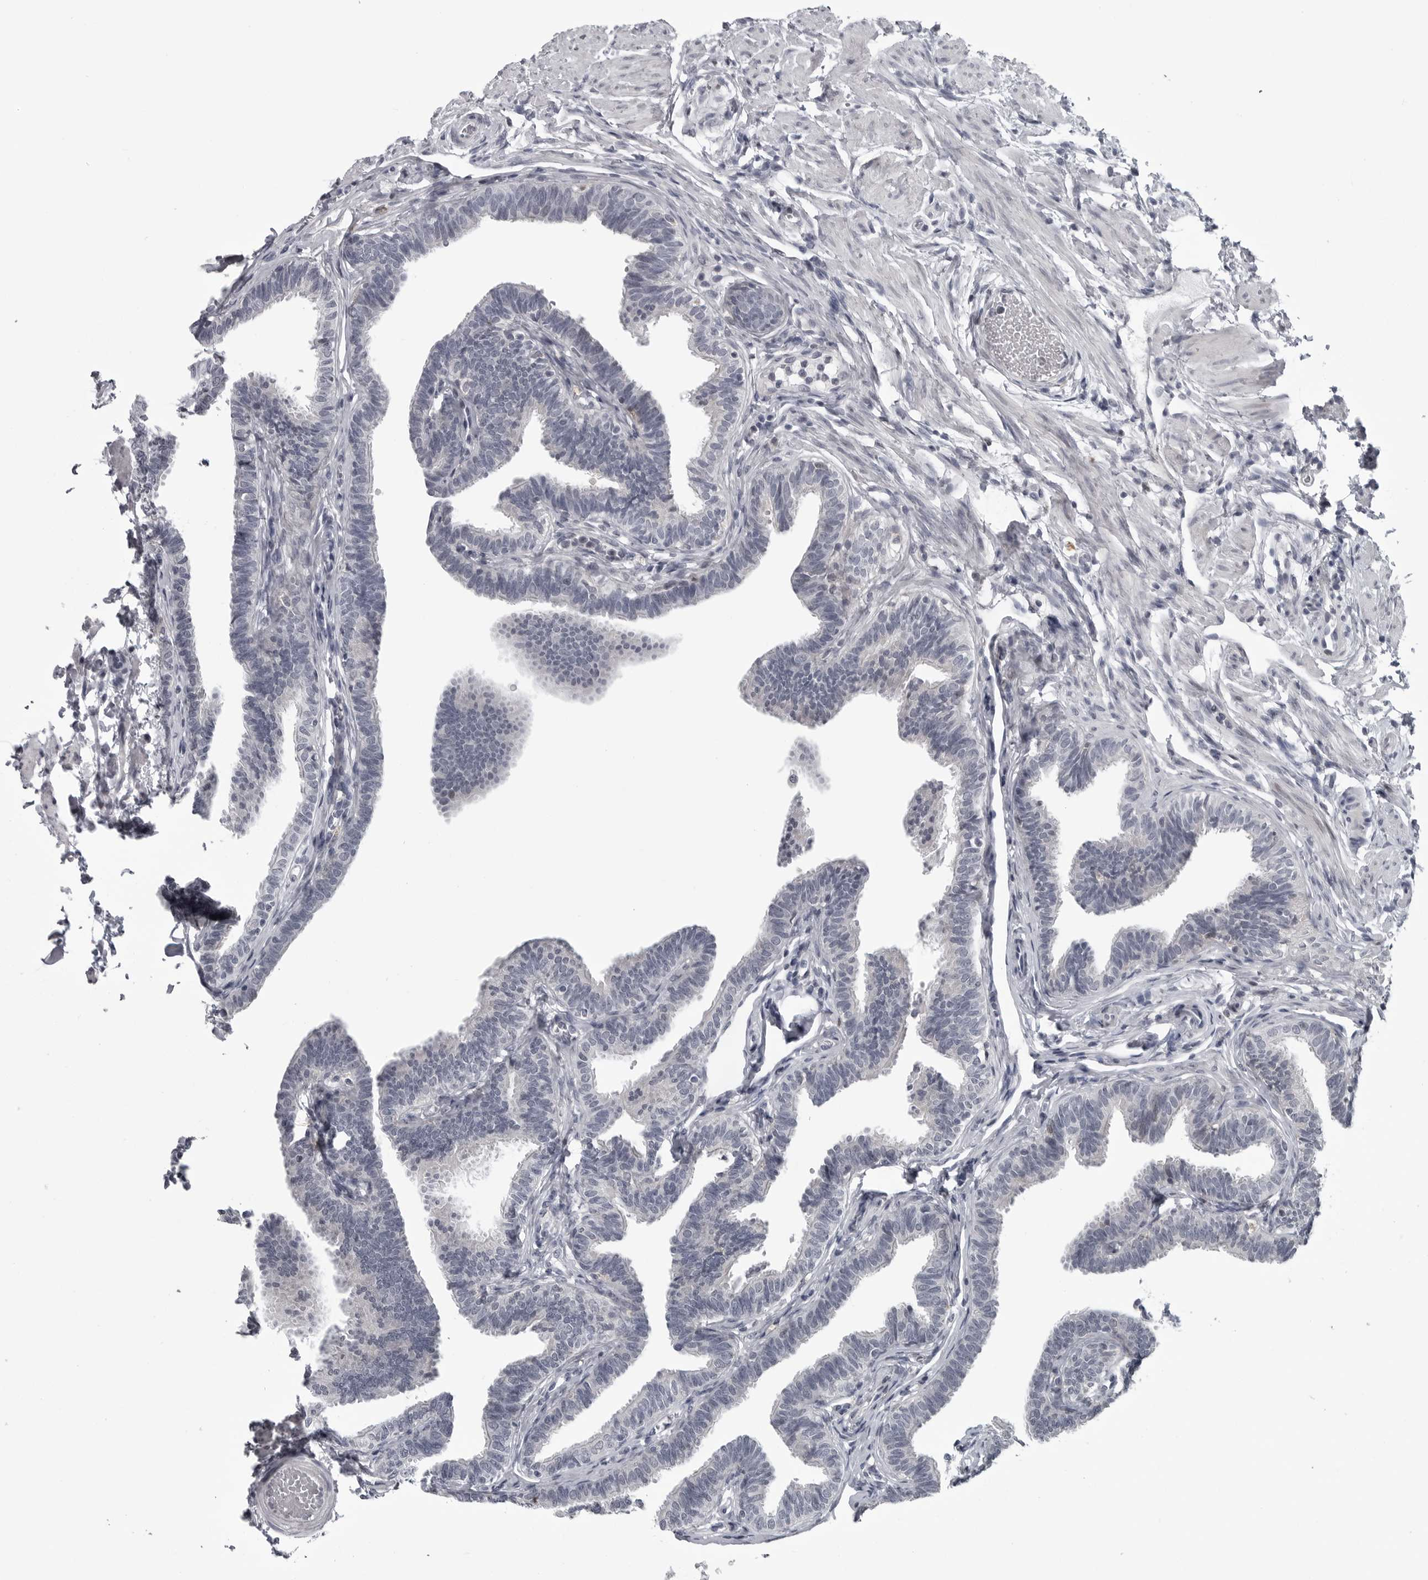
{"staining": {"intensity": "negative", "quantity": "none", "location": "none"}, "tissue": "fallopian tube", "cell_type": "Glandular cells", "image_type": "normal", "snomed": [{"axis": "morphology", "description": "Normal tissue, NOS"}, {"axis": "topography", "description": "Fallopian tube"}, {"axis": "topography", "description": "Ovary"}], "caption": "Immunohistochemistry photomicrograph of benign fallopian tube: fallopian tube stained with DAB (3,3'-diaminobenzidine) demonstrates no significant protein expression in glandular cells. (Brightfield microscopy of DAB (3,3'-diaminobenzidine) immunohistochemistry at high magnification).", "gene": "LYSMD1", "patient": {"sex": "female", "age": 23}}